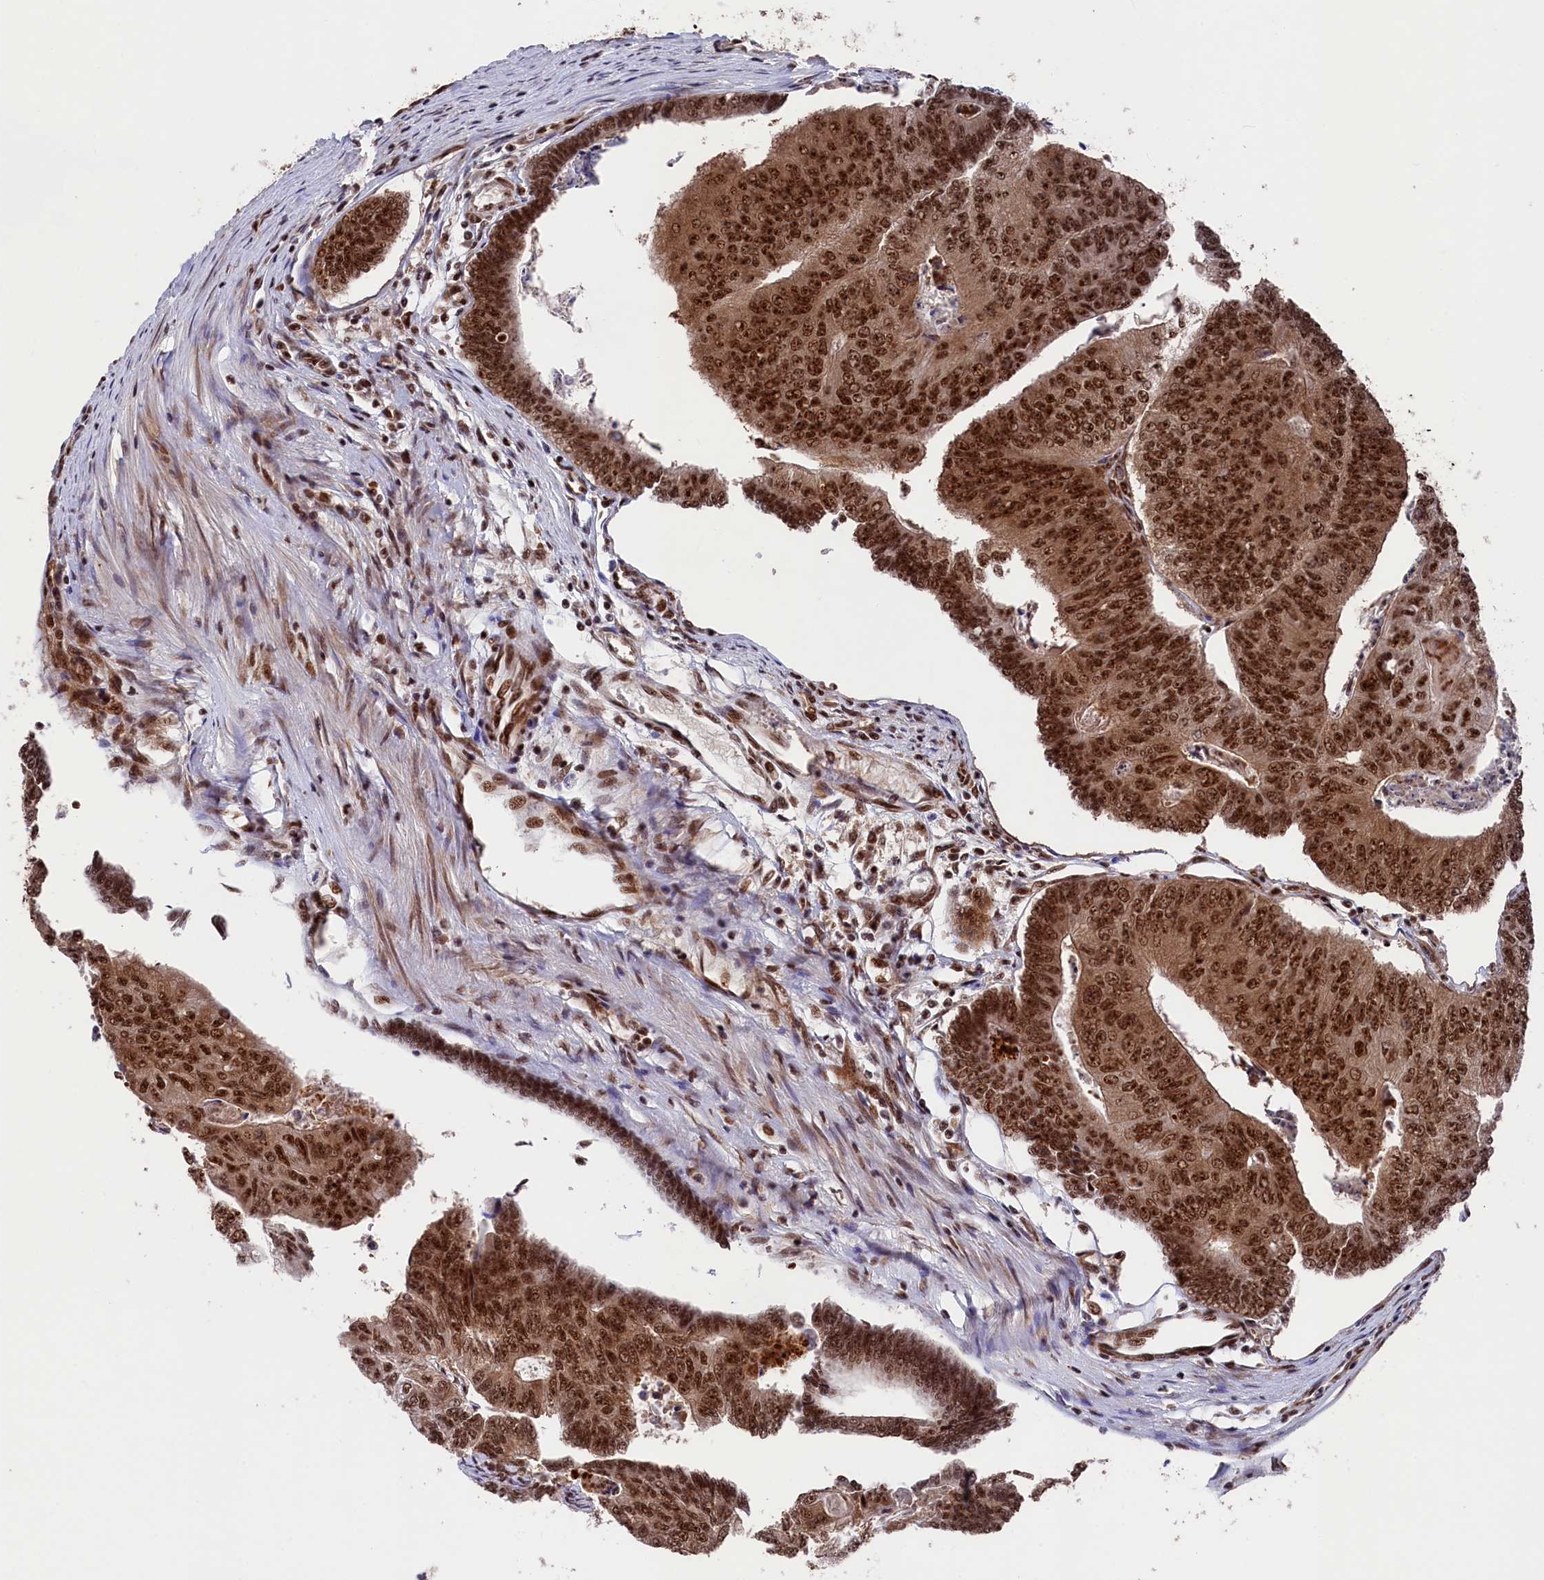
{"staining": {"intensity": "strong", "quantity": ">75%", "location": "cytoplasmic/membranous,nuclear"}, "tissue": "colorectal cancer", "cell_type": "Tumor cells", "image_type": "cancer", "snomed": [{"axis": "morphology", "description": "Adenocarcinoma, NOS"}, {"axis": "topography", "description": "Colon"}], "caption": "Protein analysis of colorectal adenocarcinoma tissue demonstrates strong cytoplasmic/membranous and nuclear positivity in approximately >75% of tumor cells.", "gene": "PRPF31", "patient": {"sex": "female", "age": 67}}